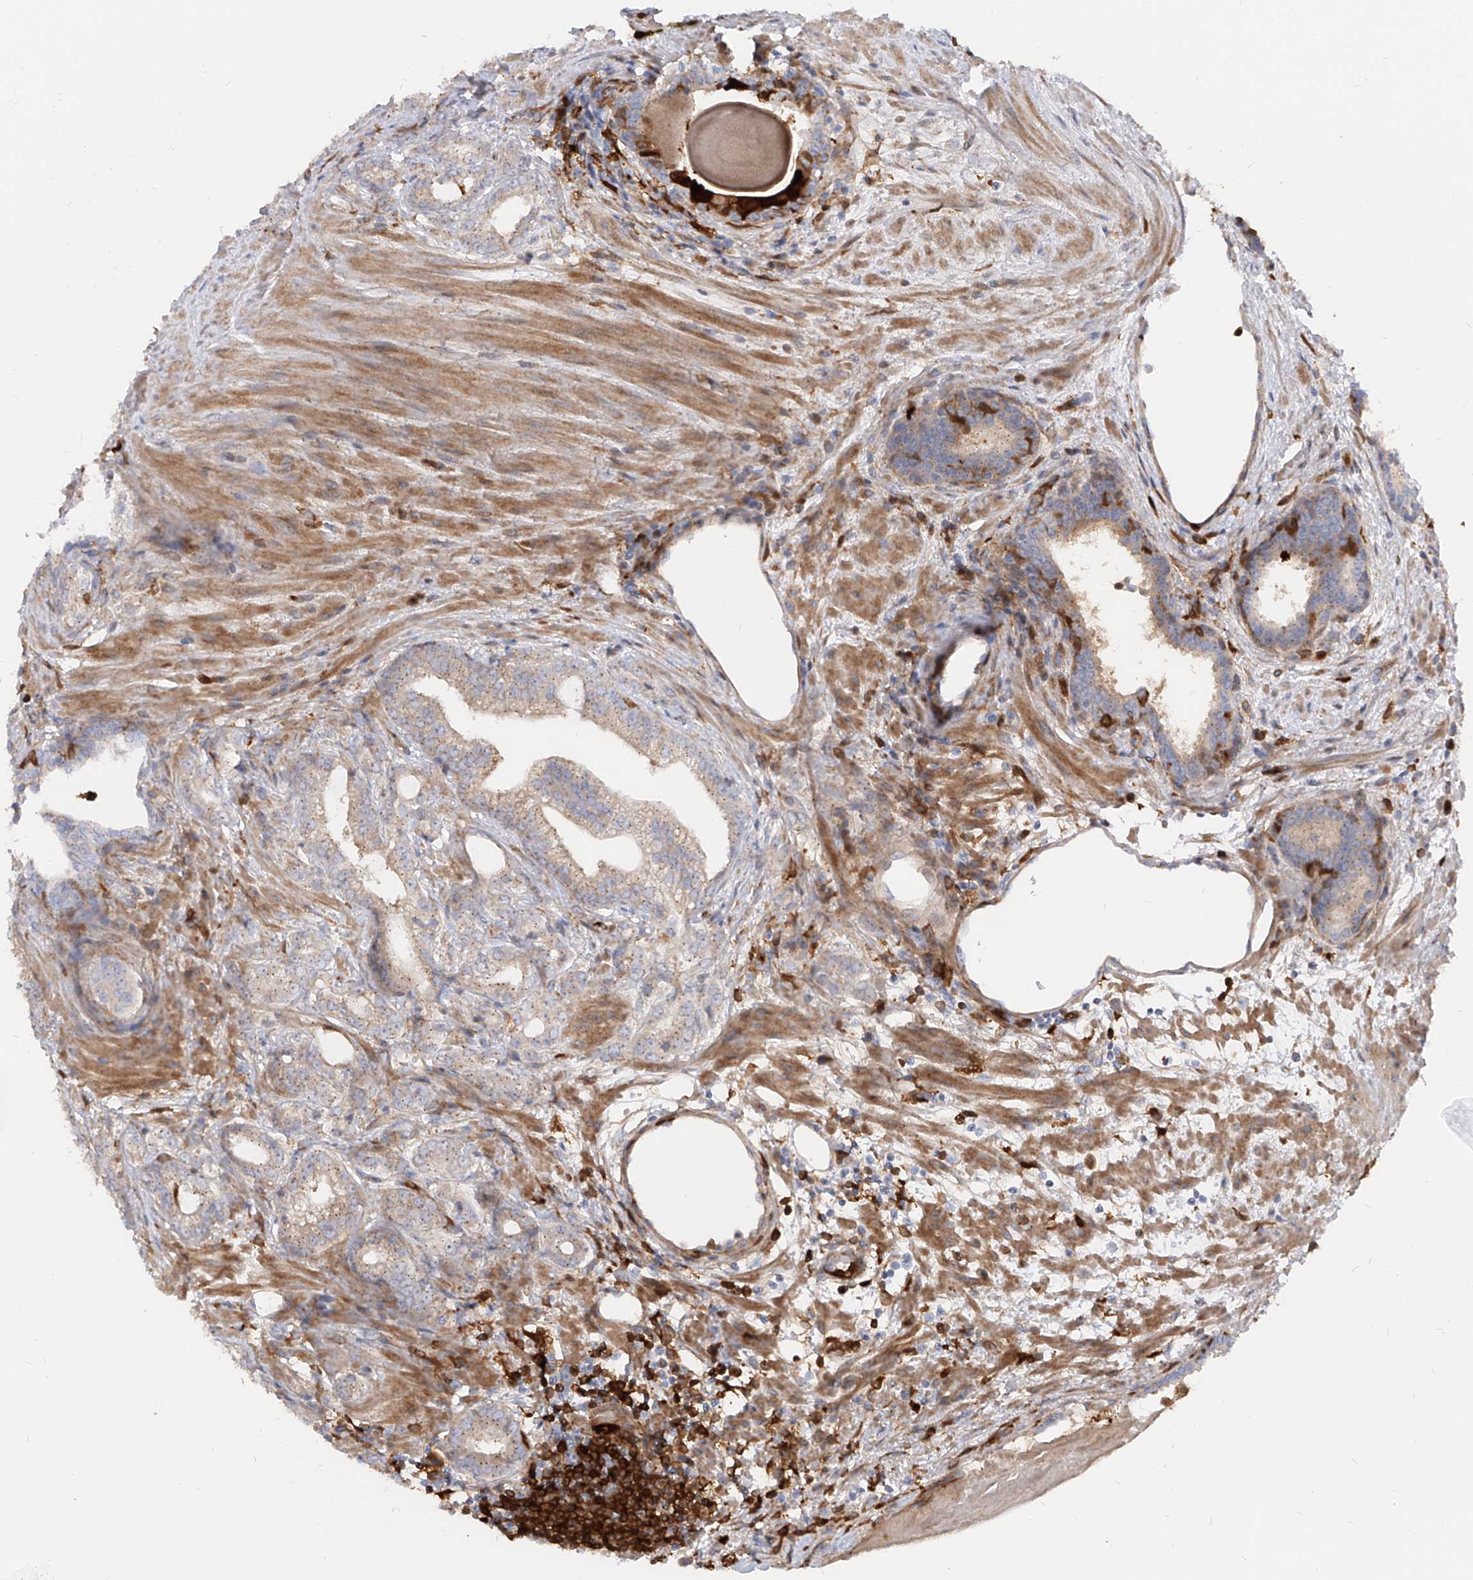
{"staining": {"intensity": "weak", "quantity": "25%-75%", "location": "cytoplasmic/membranous"}, "tissue": "prostate cancer", "cell_type": "Tumor cells", "image_type": "cancer", "snomed": [{"axis": "morphology", "description": "Normal morphology"}, {"axis": "morphology", "description": "Adenocarcinoma, Low grade"}, {"axis": "topography", "description": "Prostate"}], "caption": "A brown stain labels weak cytoplasmic/membranous expression of a protein in prostate low-grade adenocarcinoma tumor cells.", "gene": "KYNU", "patient": {"sex": "male", "age": 72}}